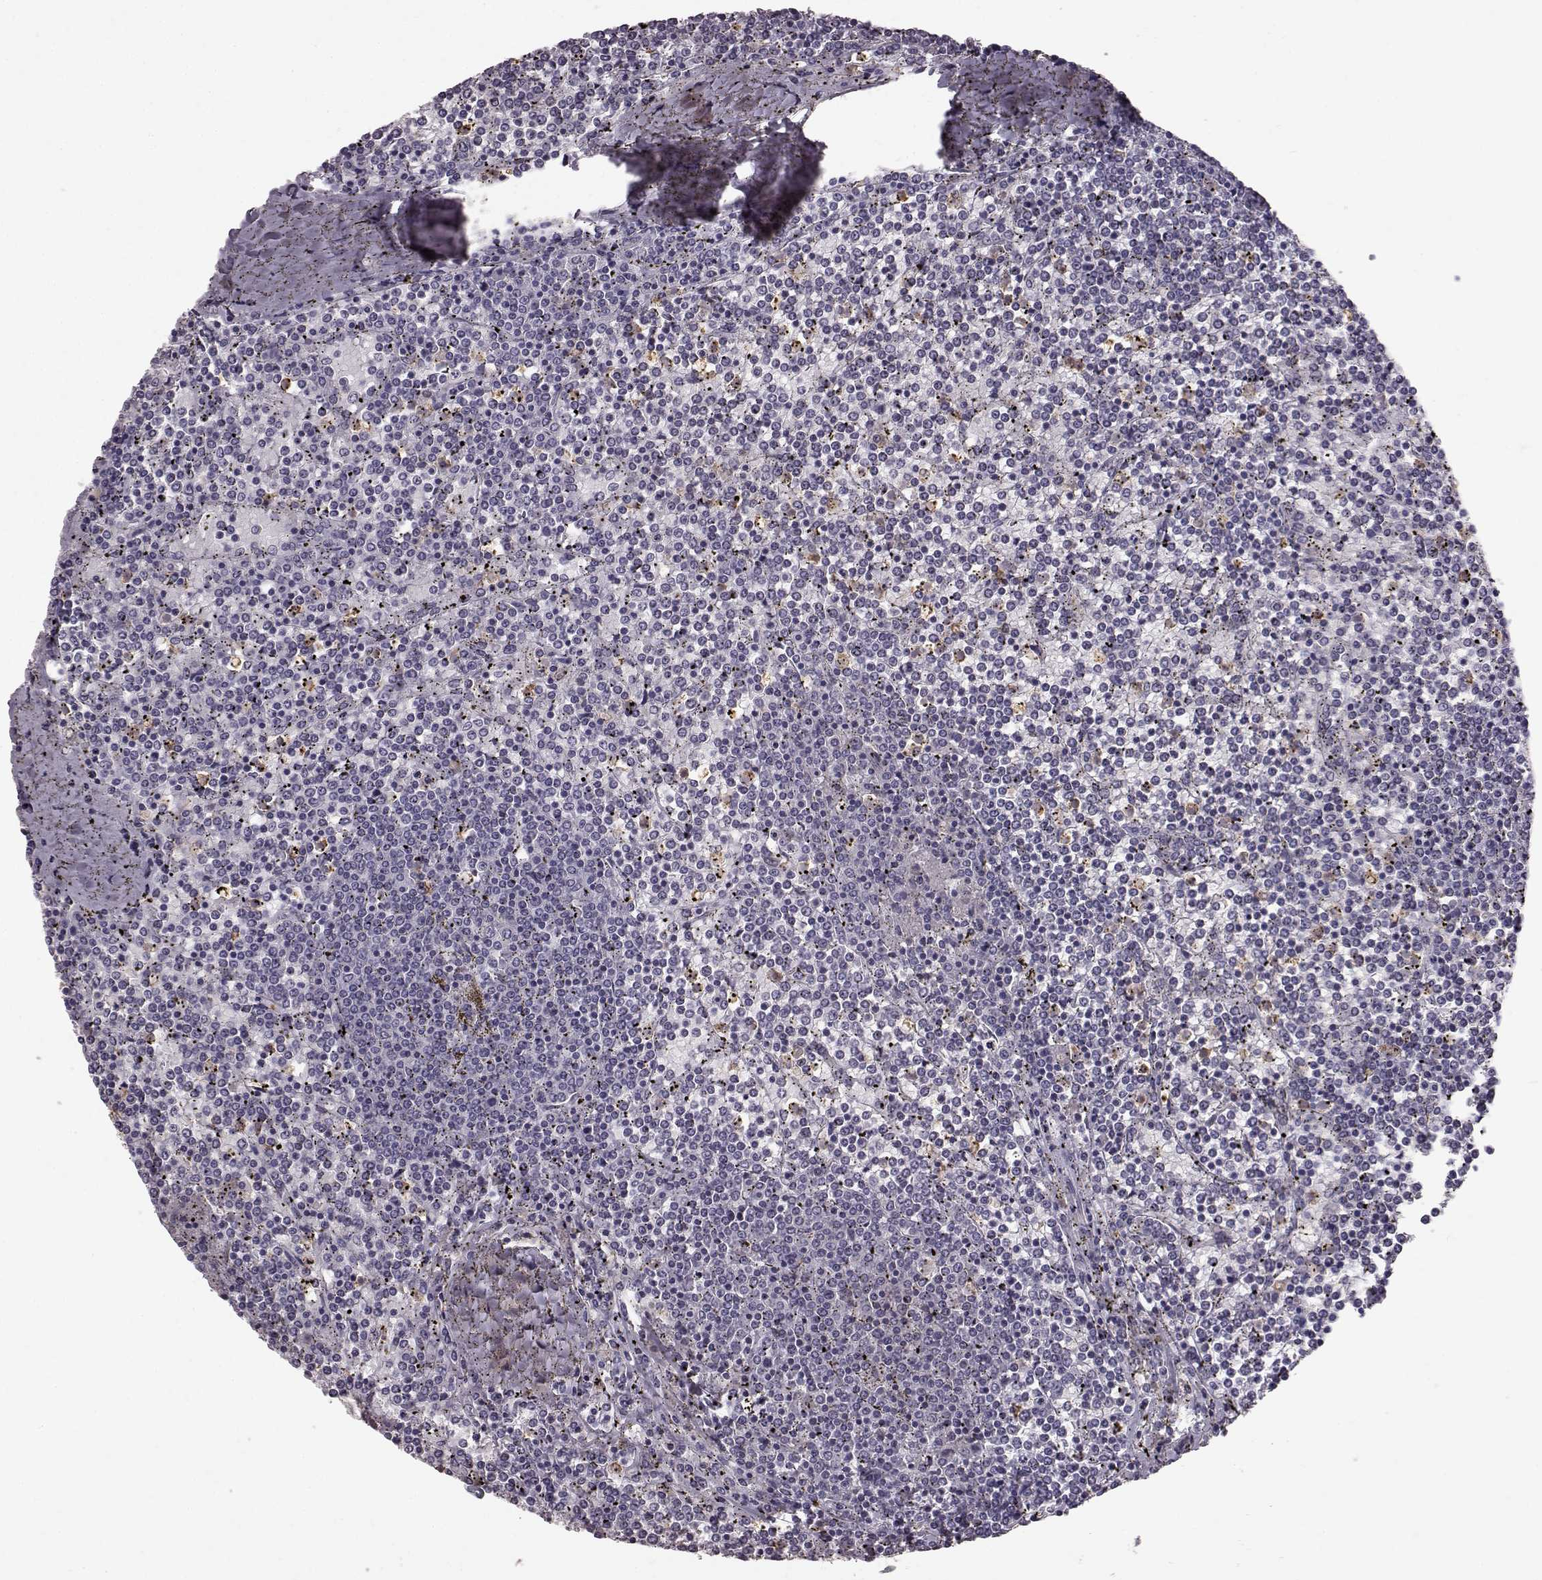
{"staining": {"intensity": "negative", "quantity": "none", "location": "none"}, "tissue": "lymphoma", "cell_type": "Tumor cells", "image_type": "cancer", "snomed": [{"axis": "morphology", "description": "Malignant lymphoma, non-Hodgkin's type, Low grade"}, {"axis": "topography", "description": "Spleen"}], "caption": "Immunohistochemical staining of malignant lymphoma, non-Hodgkin's type (low-grade) shows no significant positivity in tumor cells.", "gene": "FUT4", "patient": {"sex": "female", "age": 19}}